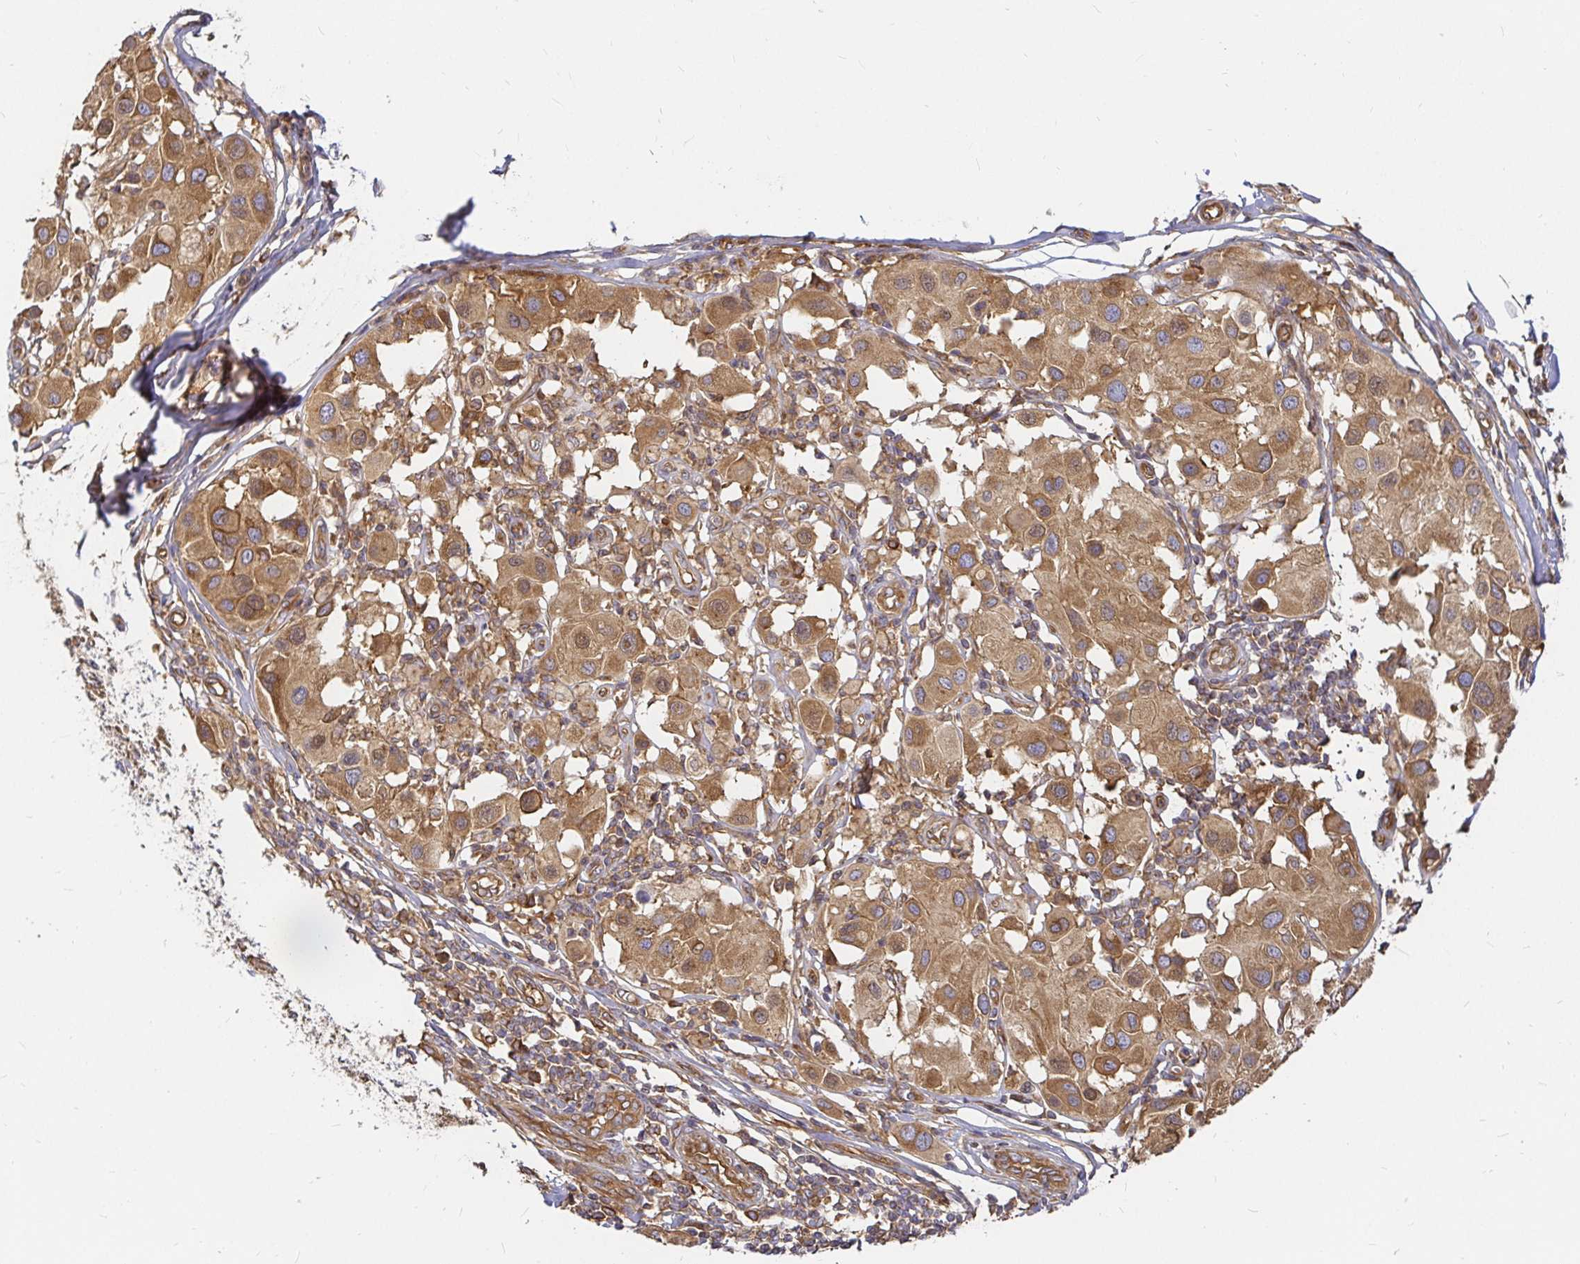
{"staining": {"intensity": "moderate", "quantity": ">75%", "location": "cytoplasmic/membranous"}, "tissue": "melanoma", "cell_type": "Tumor cells", "image_type": "cancer", "snomed": [{"axis": "morphology", "description": "Malignant melanoma, Metastatic site"}, {"axis": "topography", "description": "Skin"}], "caption": "Tumor cells show medium levels of moderate cytoplasmic/membranous expression in about >75% of cells in human melanoma.", "gene": "KIF5B", "patient": {"sex": "male", "age": 41}}